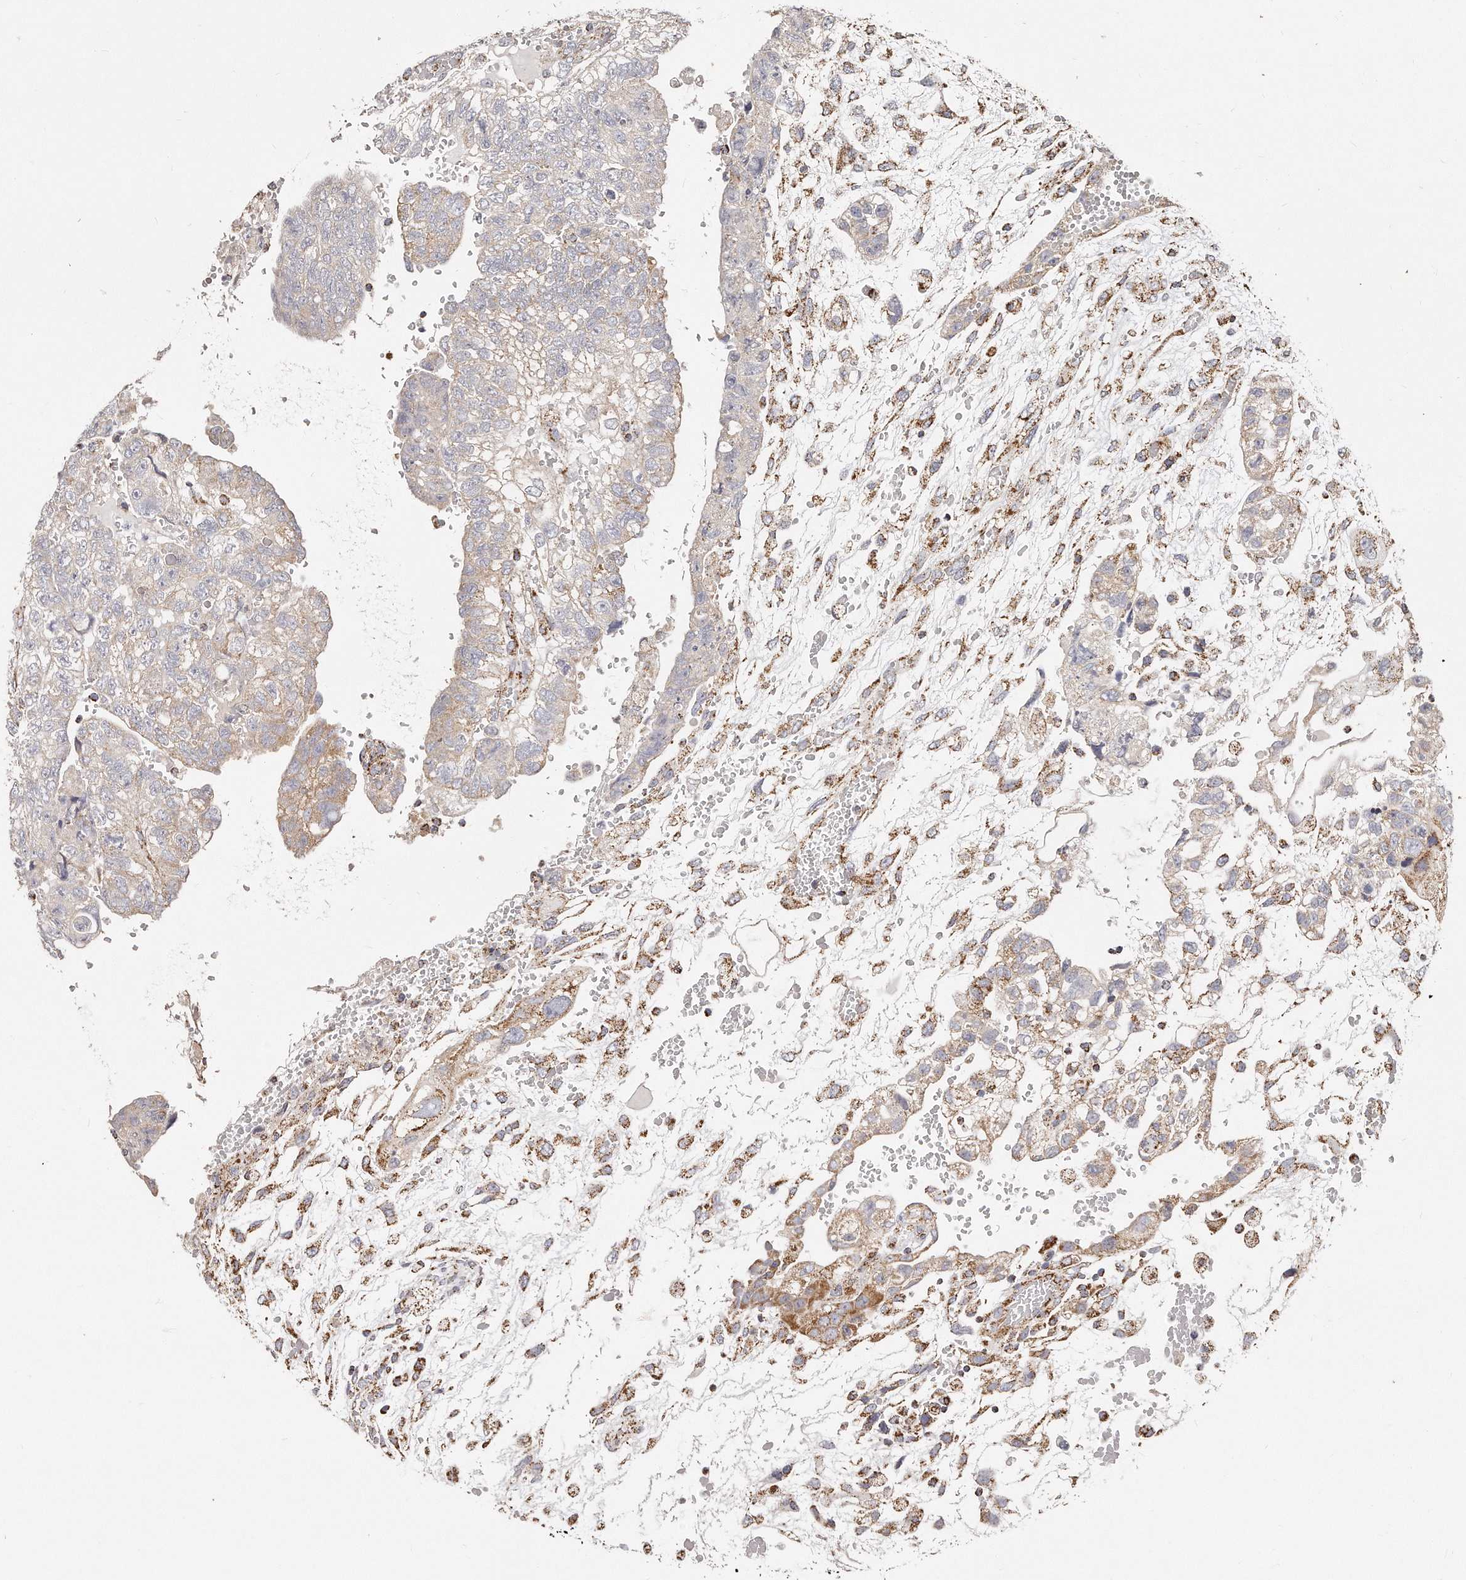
{"staining": {"intensity": "moderate", "quantity": "<25%", "location": "cytoplasmic/membranous"}, "tissue": "testis cancer", "cell_type": "Tumor cells", "image_type": "cancer", "snomed": [{"axis": "morphology", "description": "Carcinoma, Embryonal, NOS"}, {"axis": "topography", "description": "Testis"}], "caption": "Protein analysis of embryonal carcinoma (testis) tissue exhibits moderate cytoplasmic/membranous staining in approximately <25% of tumor cells.", "gene": "RTKN", "patient": {"sex": "male", "age": 36}}